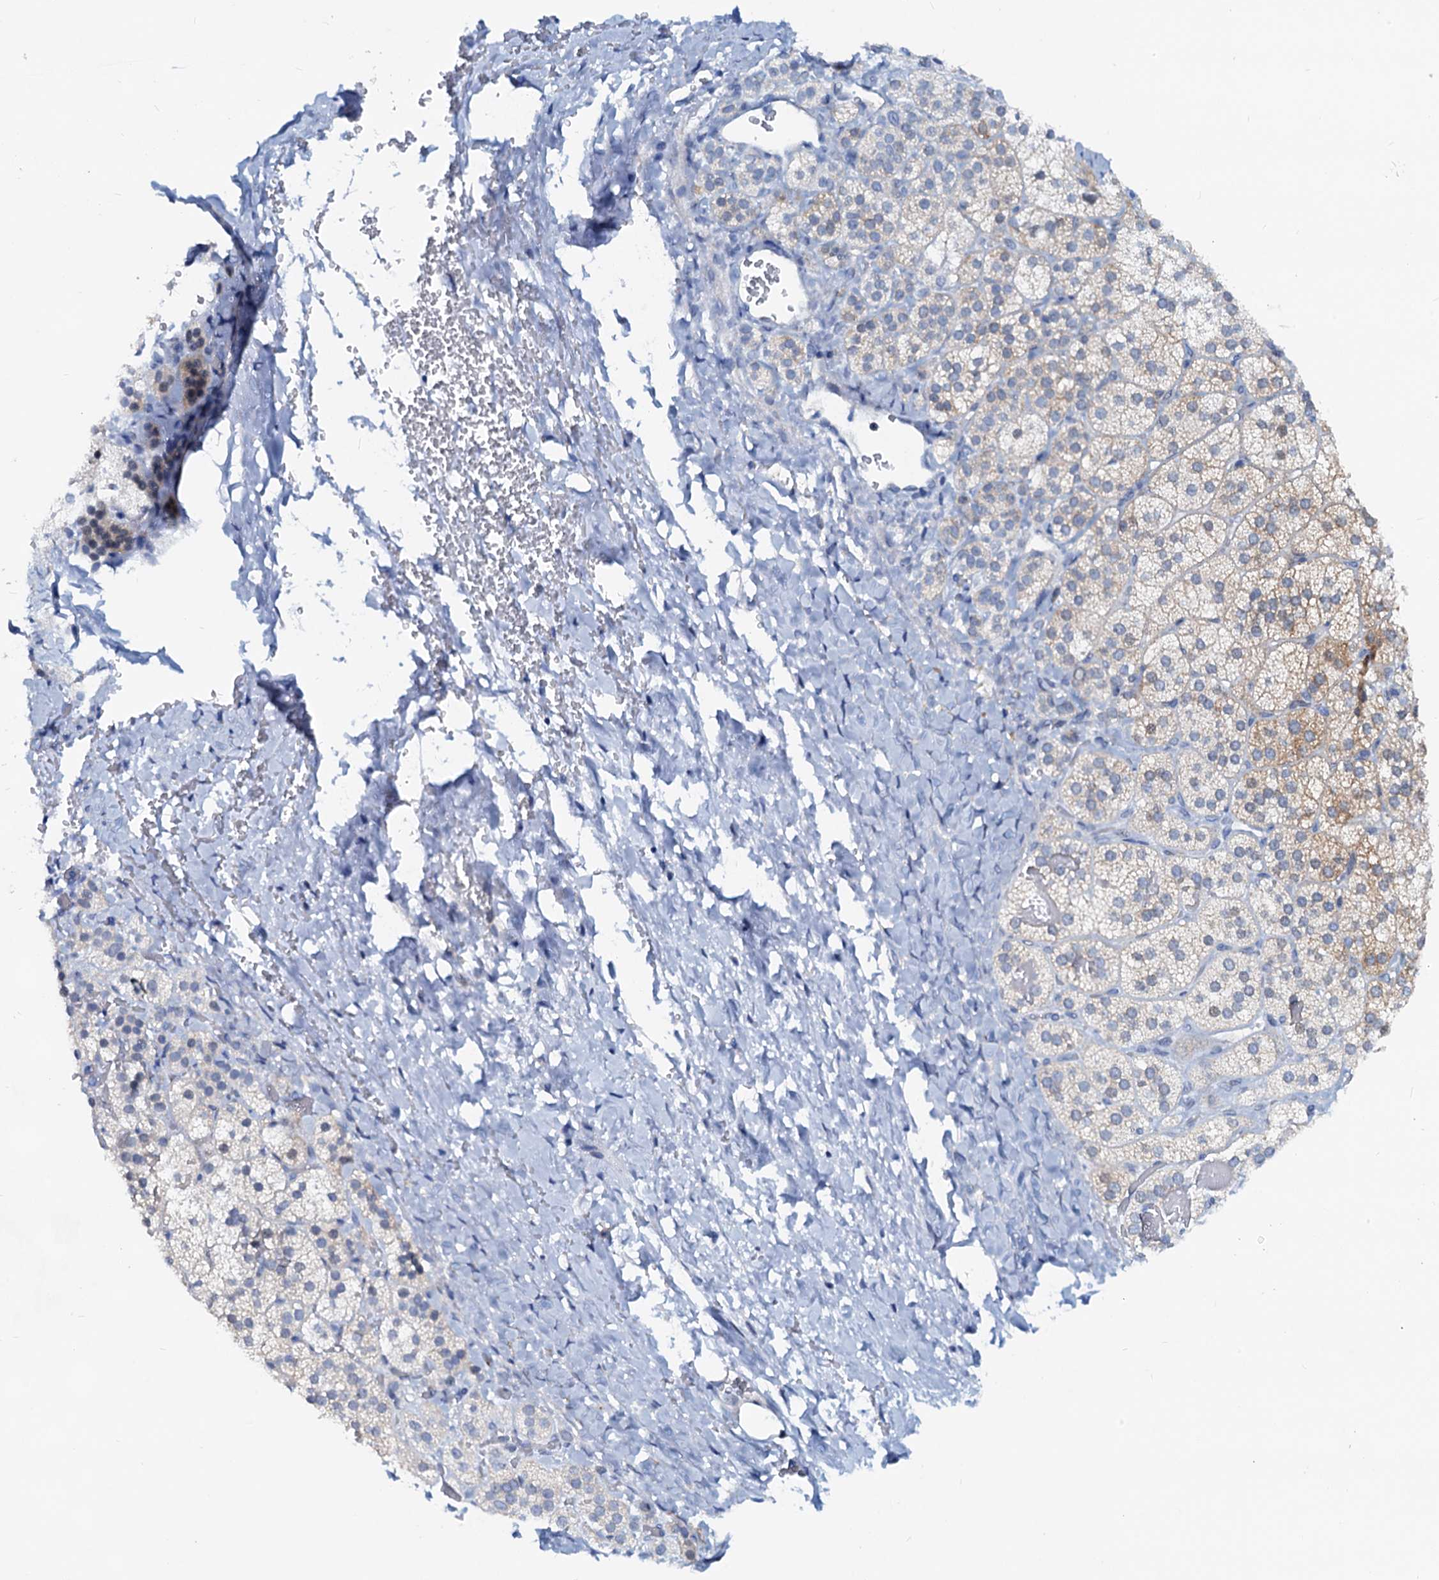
{"staining": {"intensity": "weak", "quantity": "<25%", "location": "cytoplasmic/membranous"}, "tissue": "adrenal gland", "cell_type": "Glandular cells", "image_type": "normal", "snomed": [{"axis": "morphology", "description": "Normal tissue, NOS"}, {"axis": "topography", "description": "Adrenal gland"}], "caption": "The micrograph demonstrates no staining of glandular cells in normal adrenal gland. (Immunohistochemistry, brightfield microscopy, high magnification).", "gene": "PTGES3", "patient": {"sex": "female", "age": 44}}